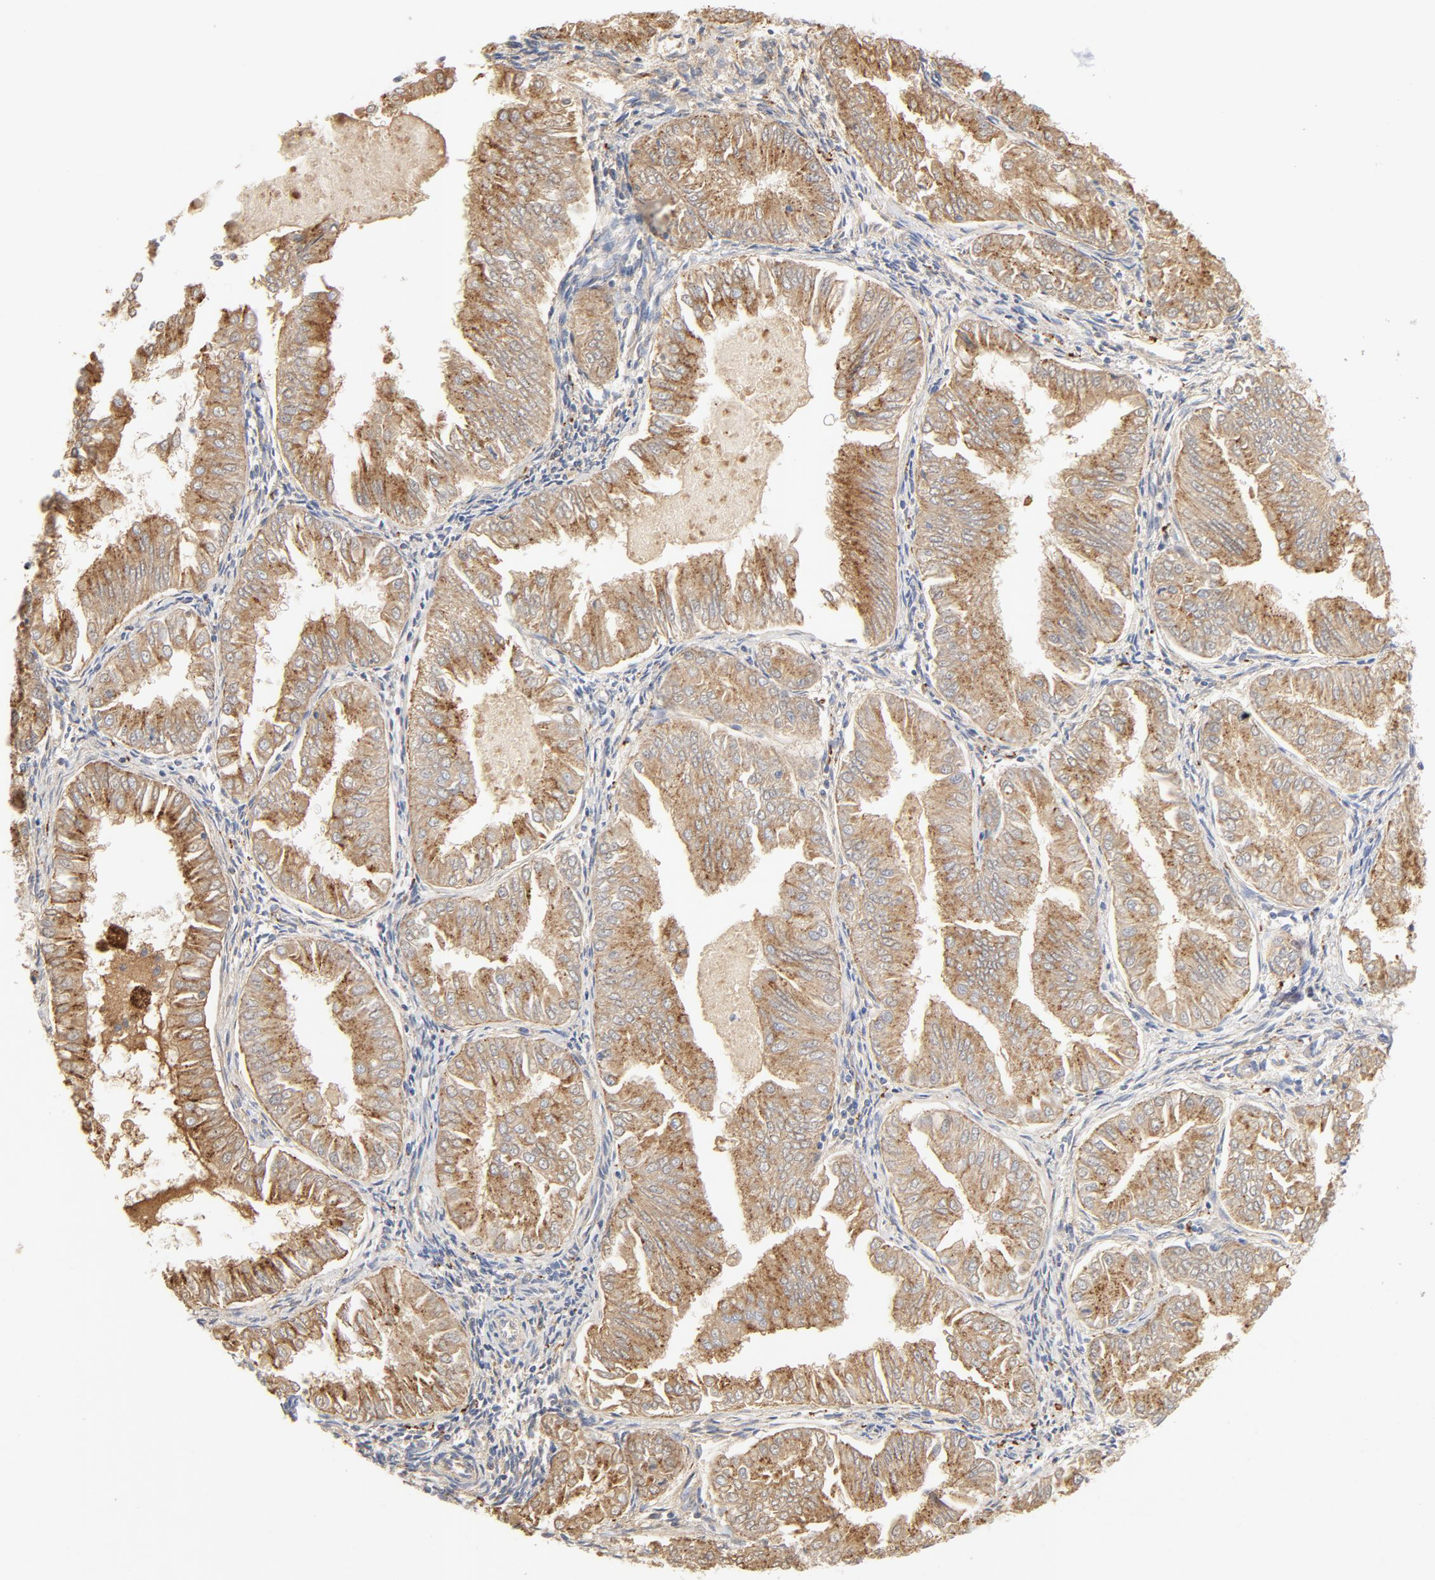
{"staining": {"intensity": "strong", "quantity": ">75%", "location": "cytoplasmic/membranous"}, "tissue": "endometrial cancer", "cell_type": "Tumor cells", "image_type": "cancer", "snomed": [{"axis": "morphology", "description": "Adenocarcinoma, NOS"}, {"axis": "topography", "description": "Endometrium"}], "caption": "This image shows IHC staining of human adenocarcinoma (endometrial), with high strong cytoplasmic/membranous staining in about >75% of tumor cells.", "gene": "MAGEB17", "patient": {"sex": "female", "age": 53}}